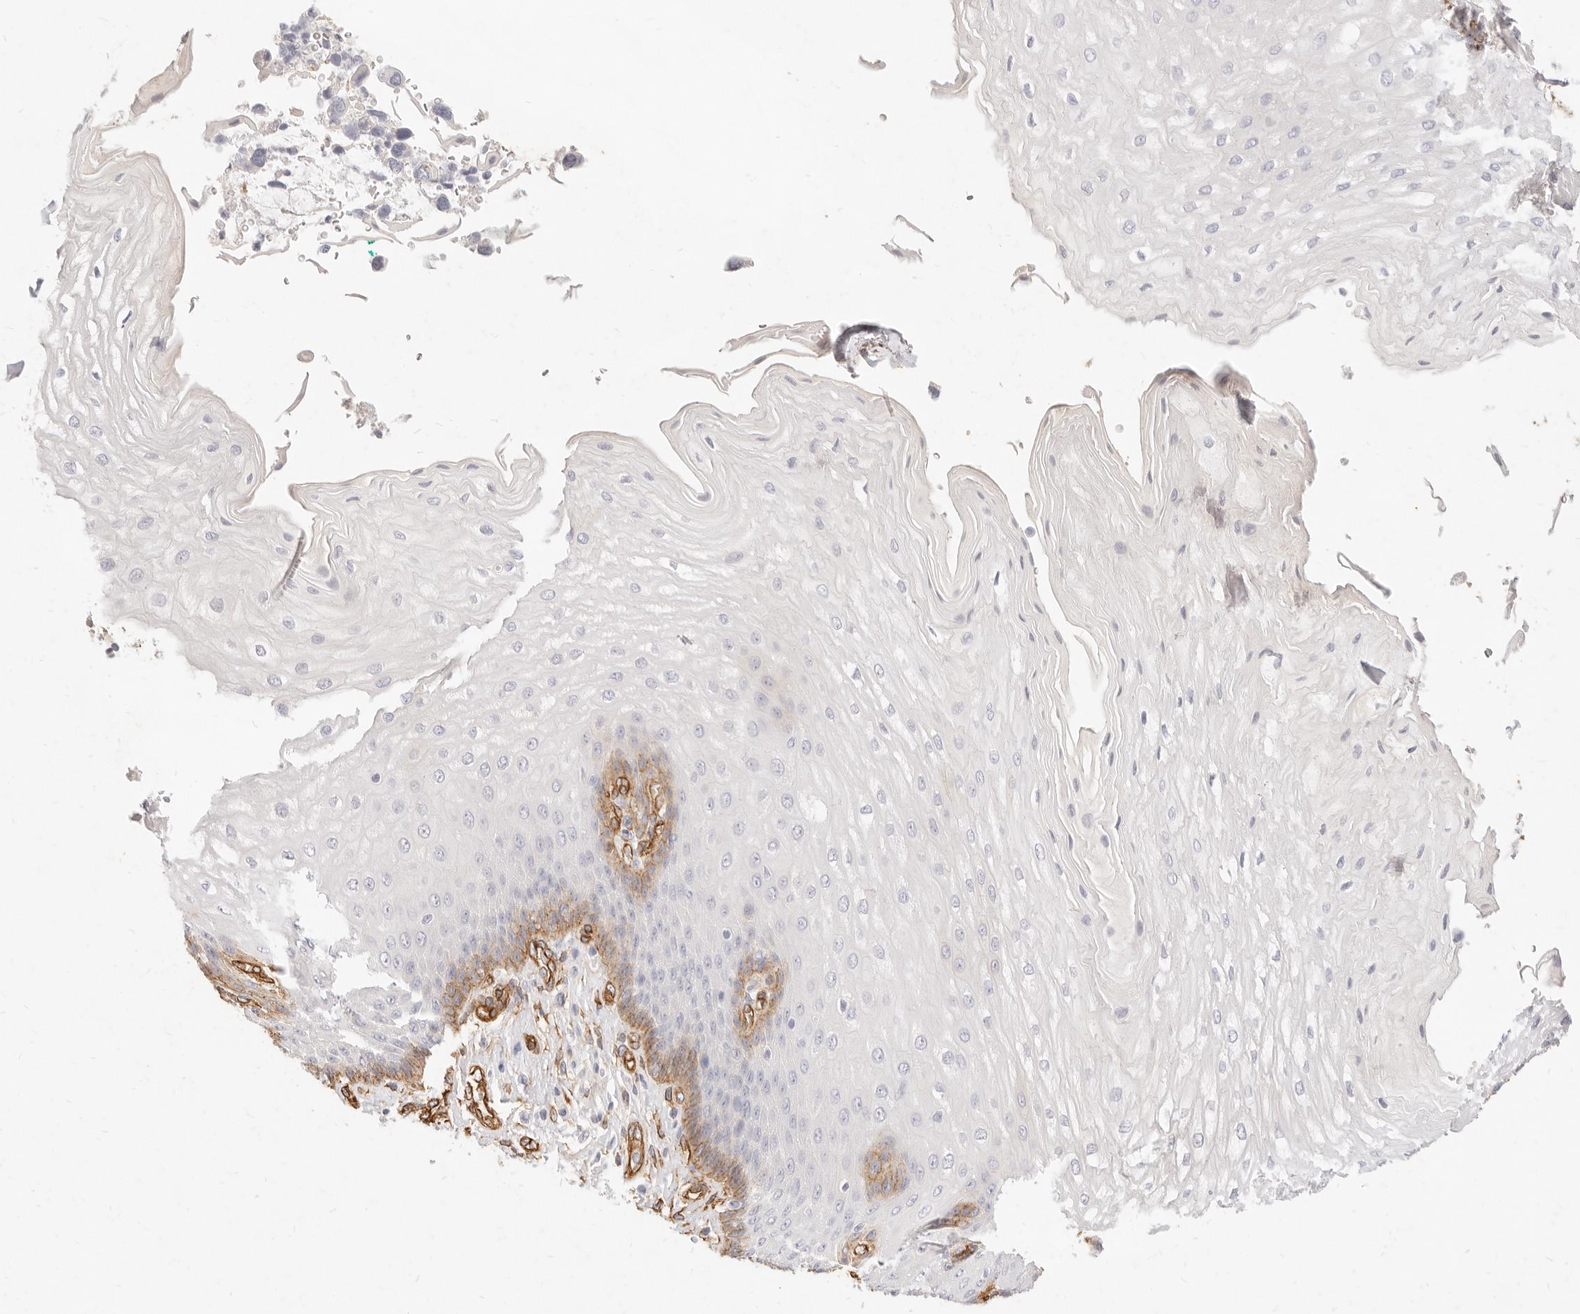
{"staining": {"intensity": "moderate", "quantity": "<25%", "location": "cytoplasmic/membranous"}, "tissue": "esophagus", "cell_type": "Squamous epithelial cells", "image_type": "normal", "snomed": [{"axis": "morphology", "description": "Normal tissue, NOS"}, {"axis": "topography", "description": "Esophagus"}], "caption": "The immunohistochemical stain shows moderate cytoplasmic/membranous expression in squamous epithelial cells of normal esophagus.", "gene": "NUS1", "patient": {"sex": "male", "age": 54}}